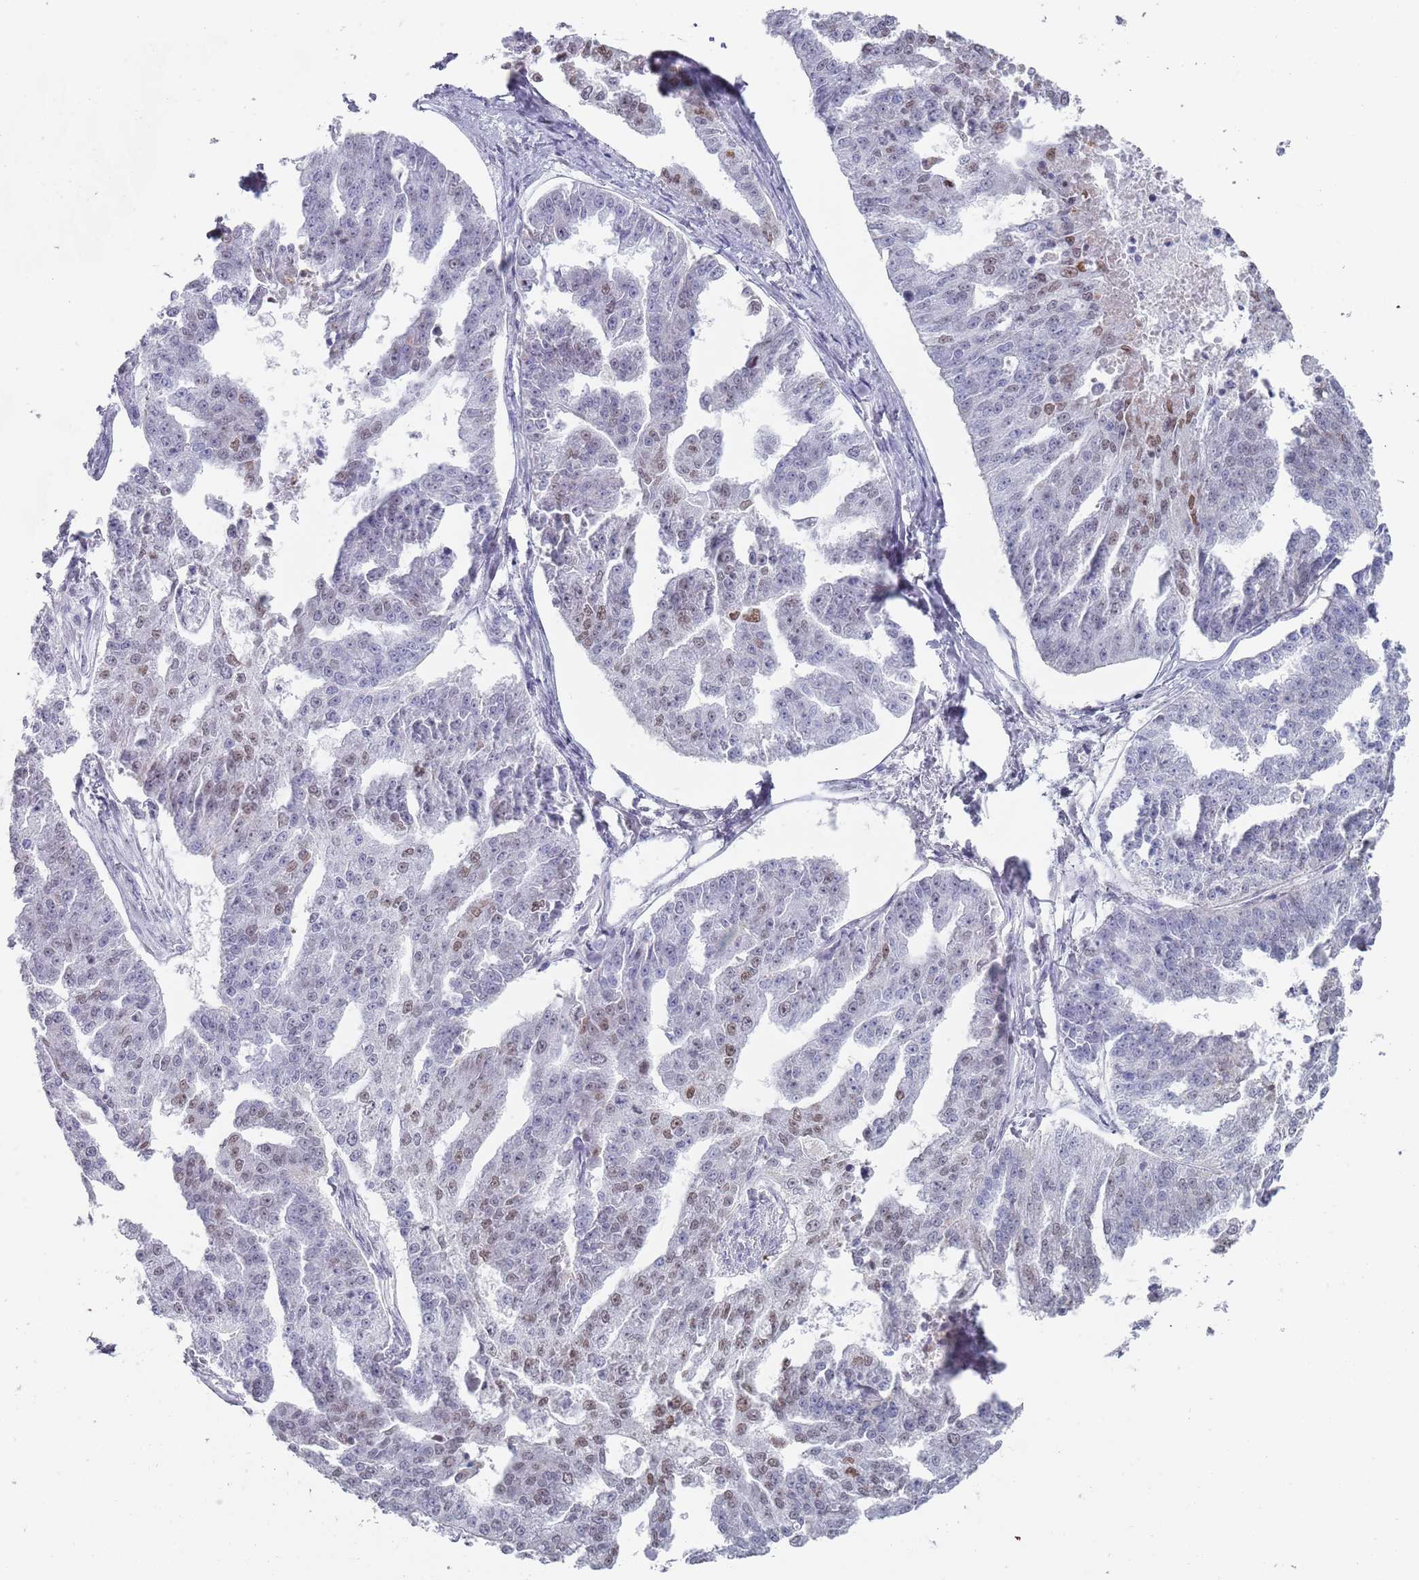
{"staining": {"intensity": "weak", "quantity": "<25%", "location": "nuclear"}, "tissue": "ovarian cancer", "cell_type": "Tumor cells", "image_type": "cancer", "snomed": [{"axis": "morphology", "description": "Cystadenocarcinoma, serous, NOS"}, {"axis": "topography", "description": "Ovary"}], "caption": "Serous cystadenocarcinoma (ovarian) stained for a protein using IHC shows no positivity tumor cells.", "gene": "MFSD12", "patient": {"sex": "female", "age": 58}}